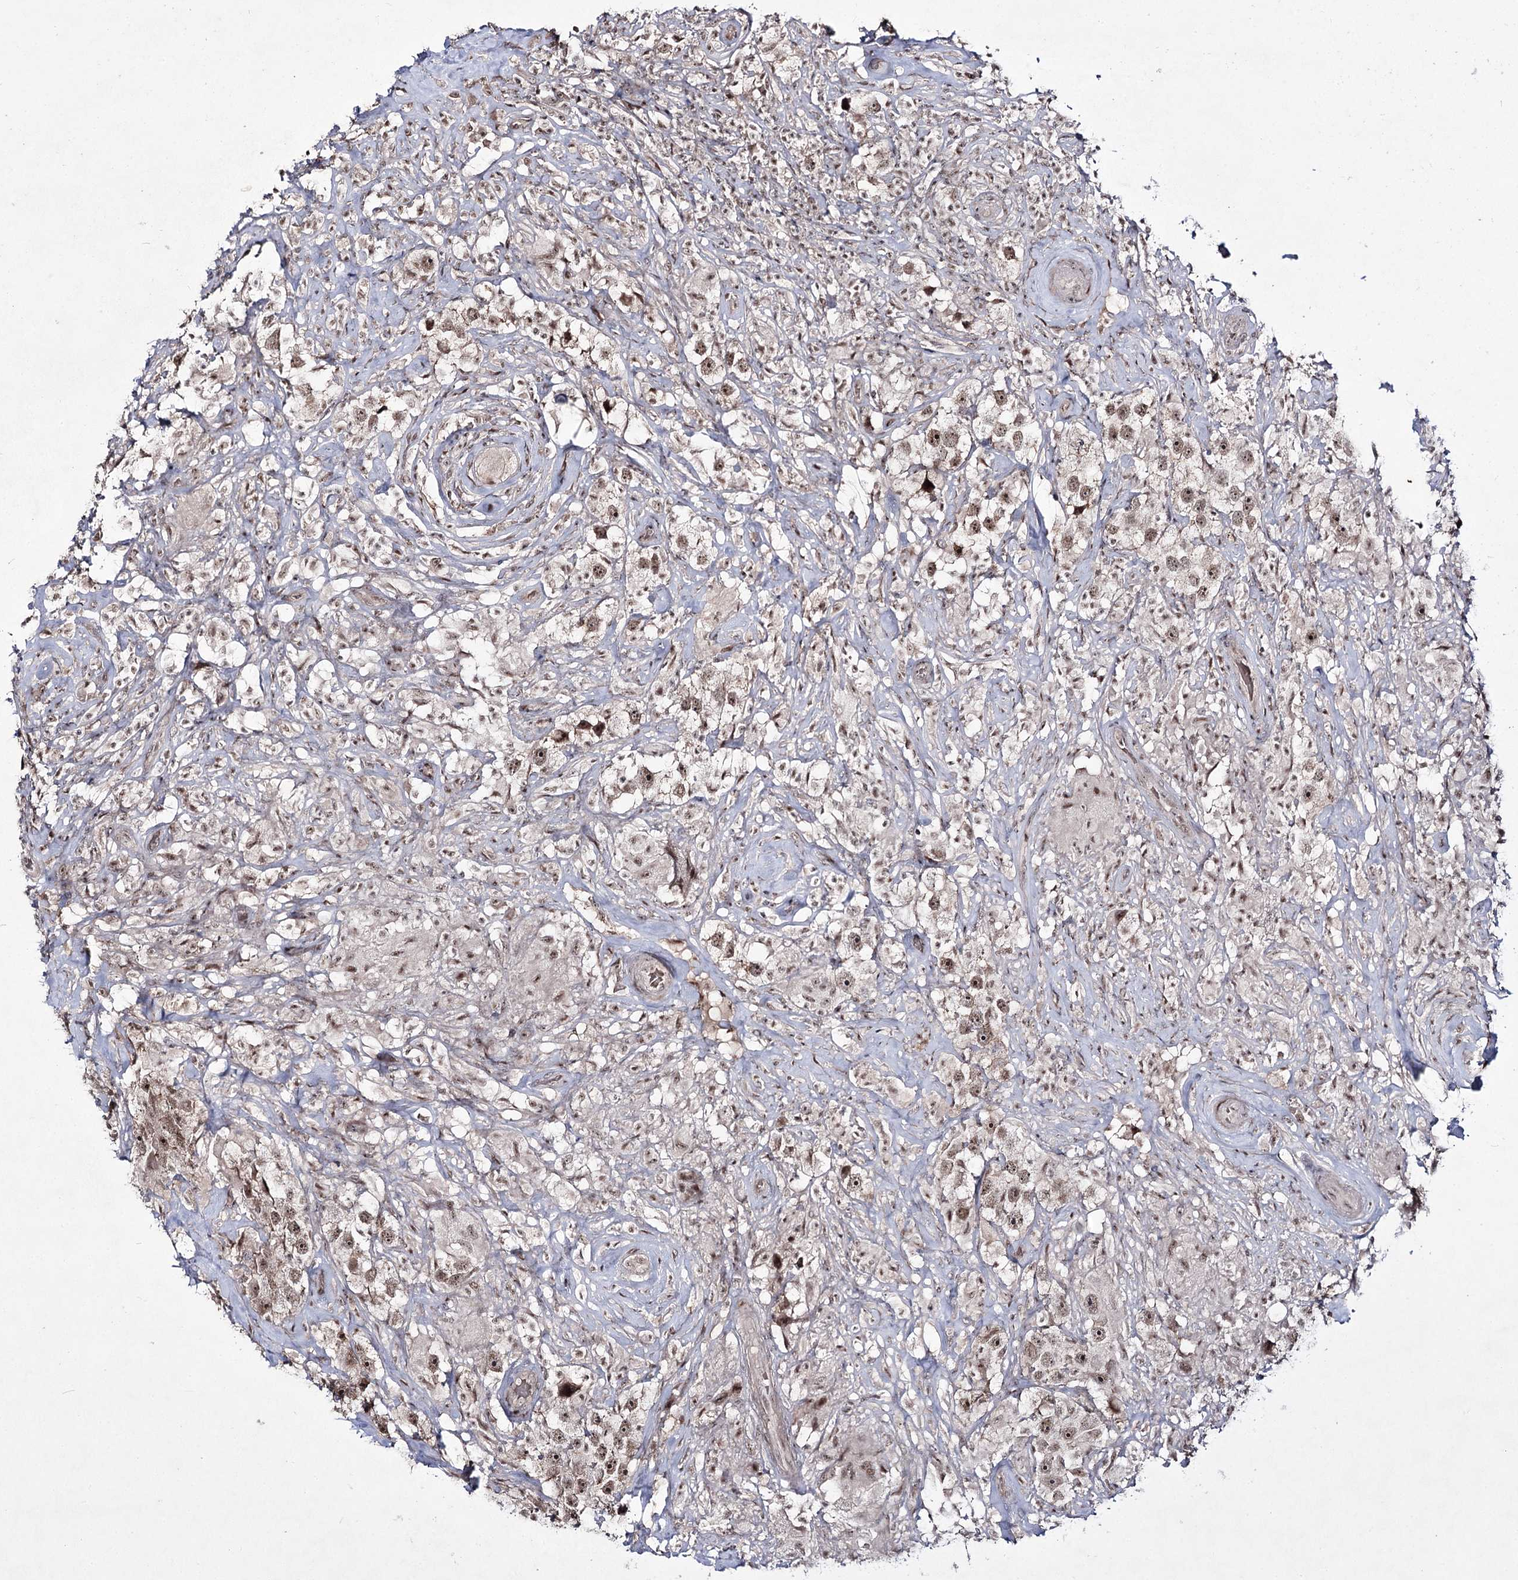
{"staining": {"intensity": "moderate", "quantity": ">75%", "location": "nuclear"}, "tissue": "testis cancer", "cell_type": "Tumor cells", "image_type": "cancer", "snomed": [{"axis": "morphology", "description": "Seminoma, NOS"}, {"axis": "topography", "description": "Testis"}], "caption": "A medium amount of moderate nuclear staining is present in about >75% of tumor cells in testis cancer tissue. (brown staining indicates protein expression, while blue staining denotes nuclei).", "gene": "HOXC11", "patient": {"sex": "male", "age": 49}}